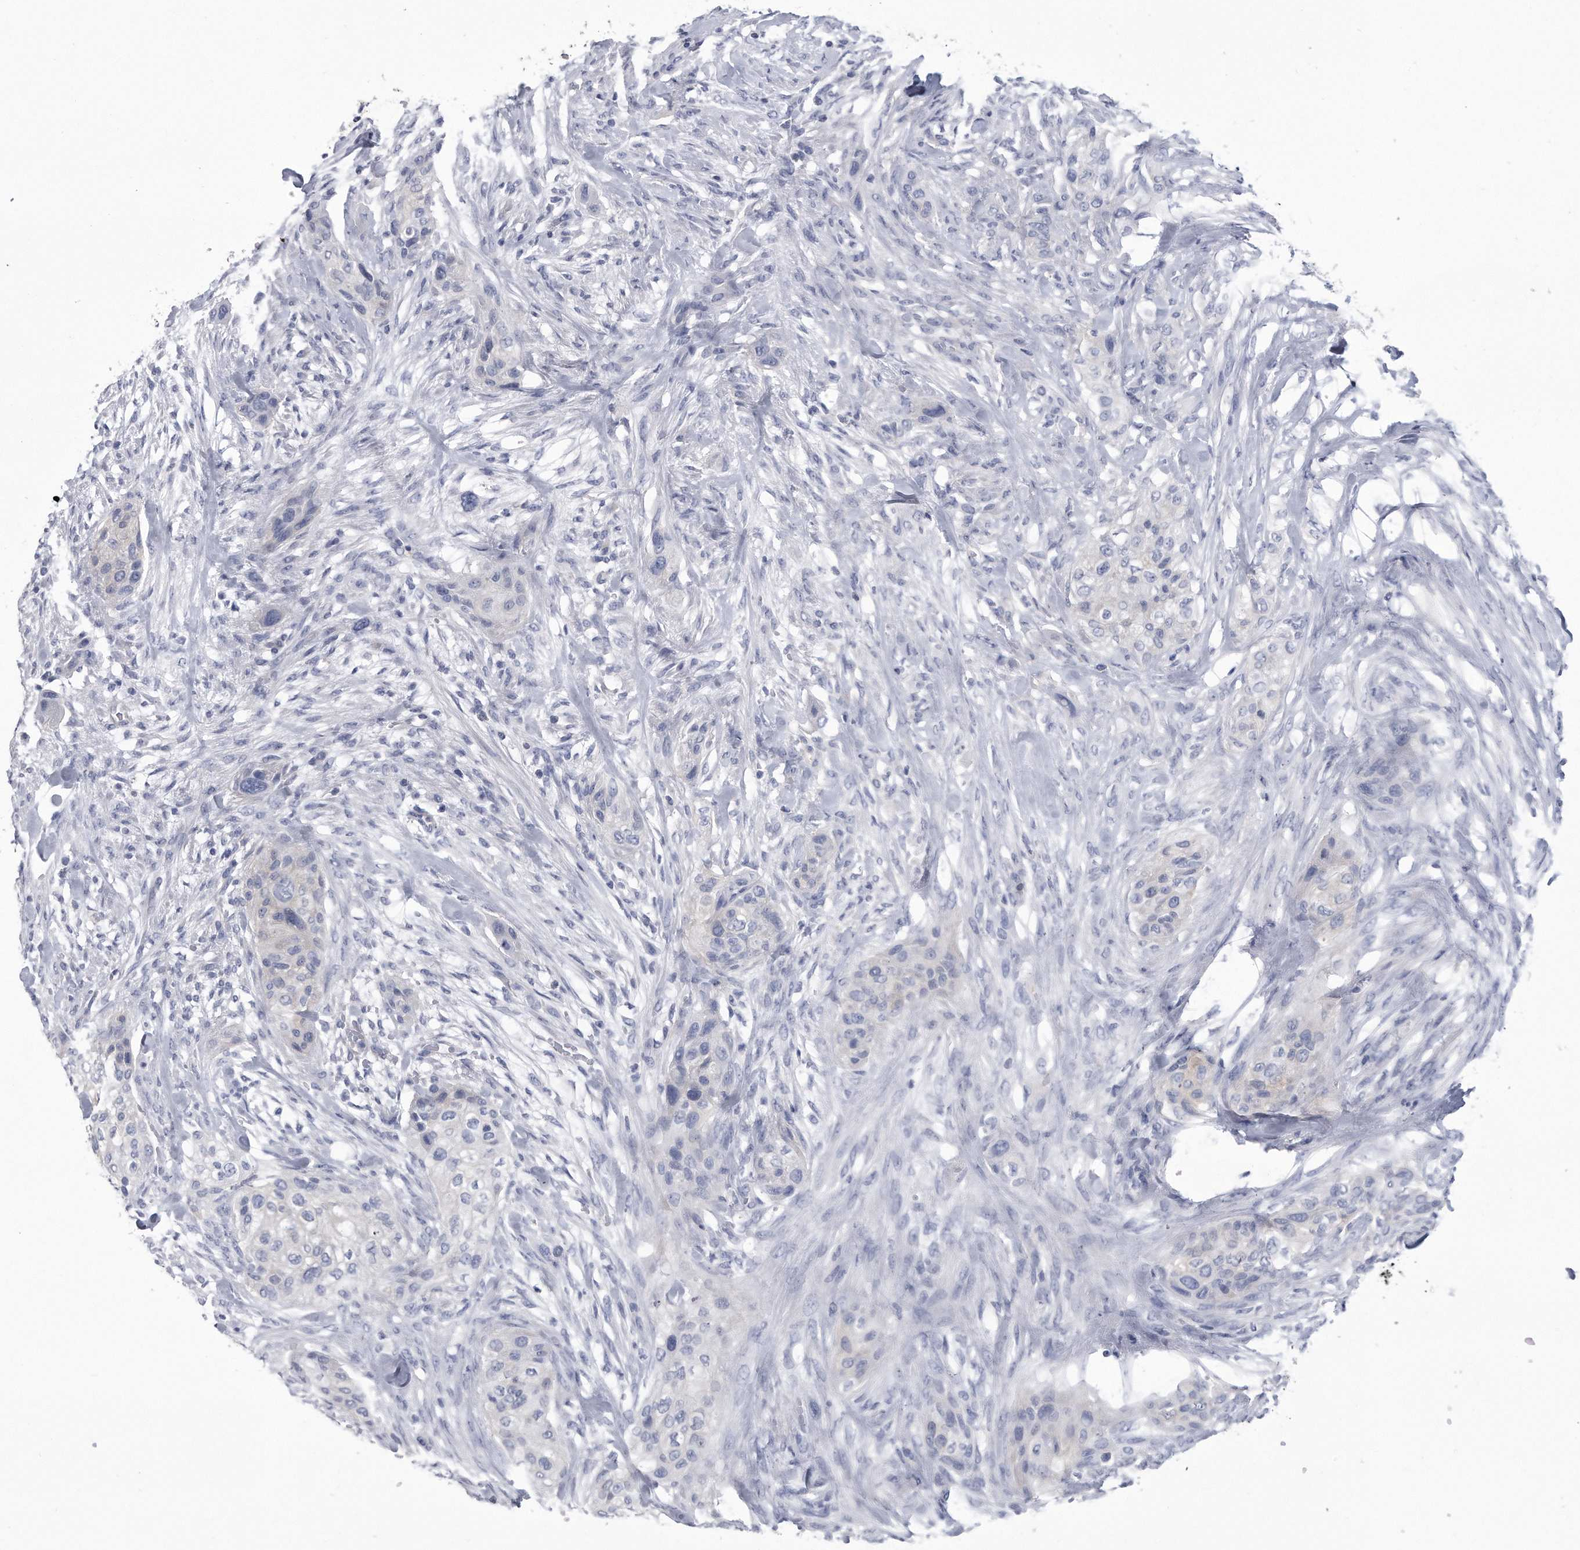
{"staining": {"intensity": "negative", "quantity": "none", "location": "none"}, "tissue": "urothelial cancer", "cell_type": "Tumor cells", "image_type": "cancer", "snomed": [{"axis": "morphology", "description": "Urothelial carcinoma, High grade"}, {"axis": "topography", "description": "Urinary bladder"}], "caption": "An IHC micrograph of urothelial cancer is shown. There is no staining in tumor cells of urothelial cancer. Nuclei are stained in blue.", "gene": "PYGB", "patient": {"sex": "male", "age": 35}}